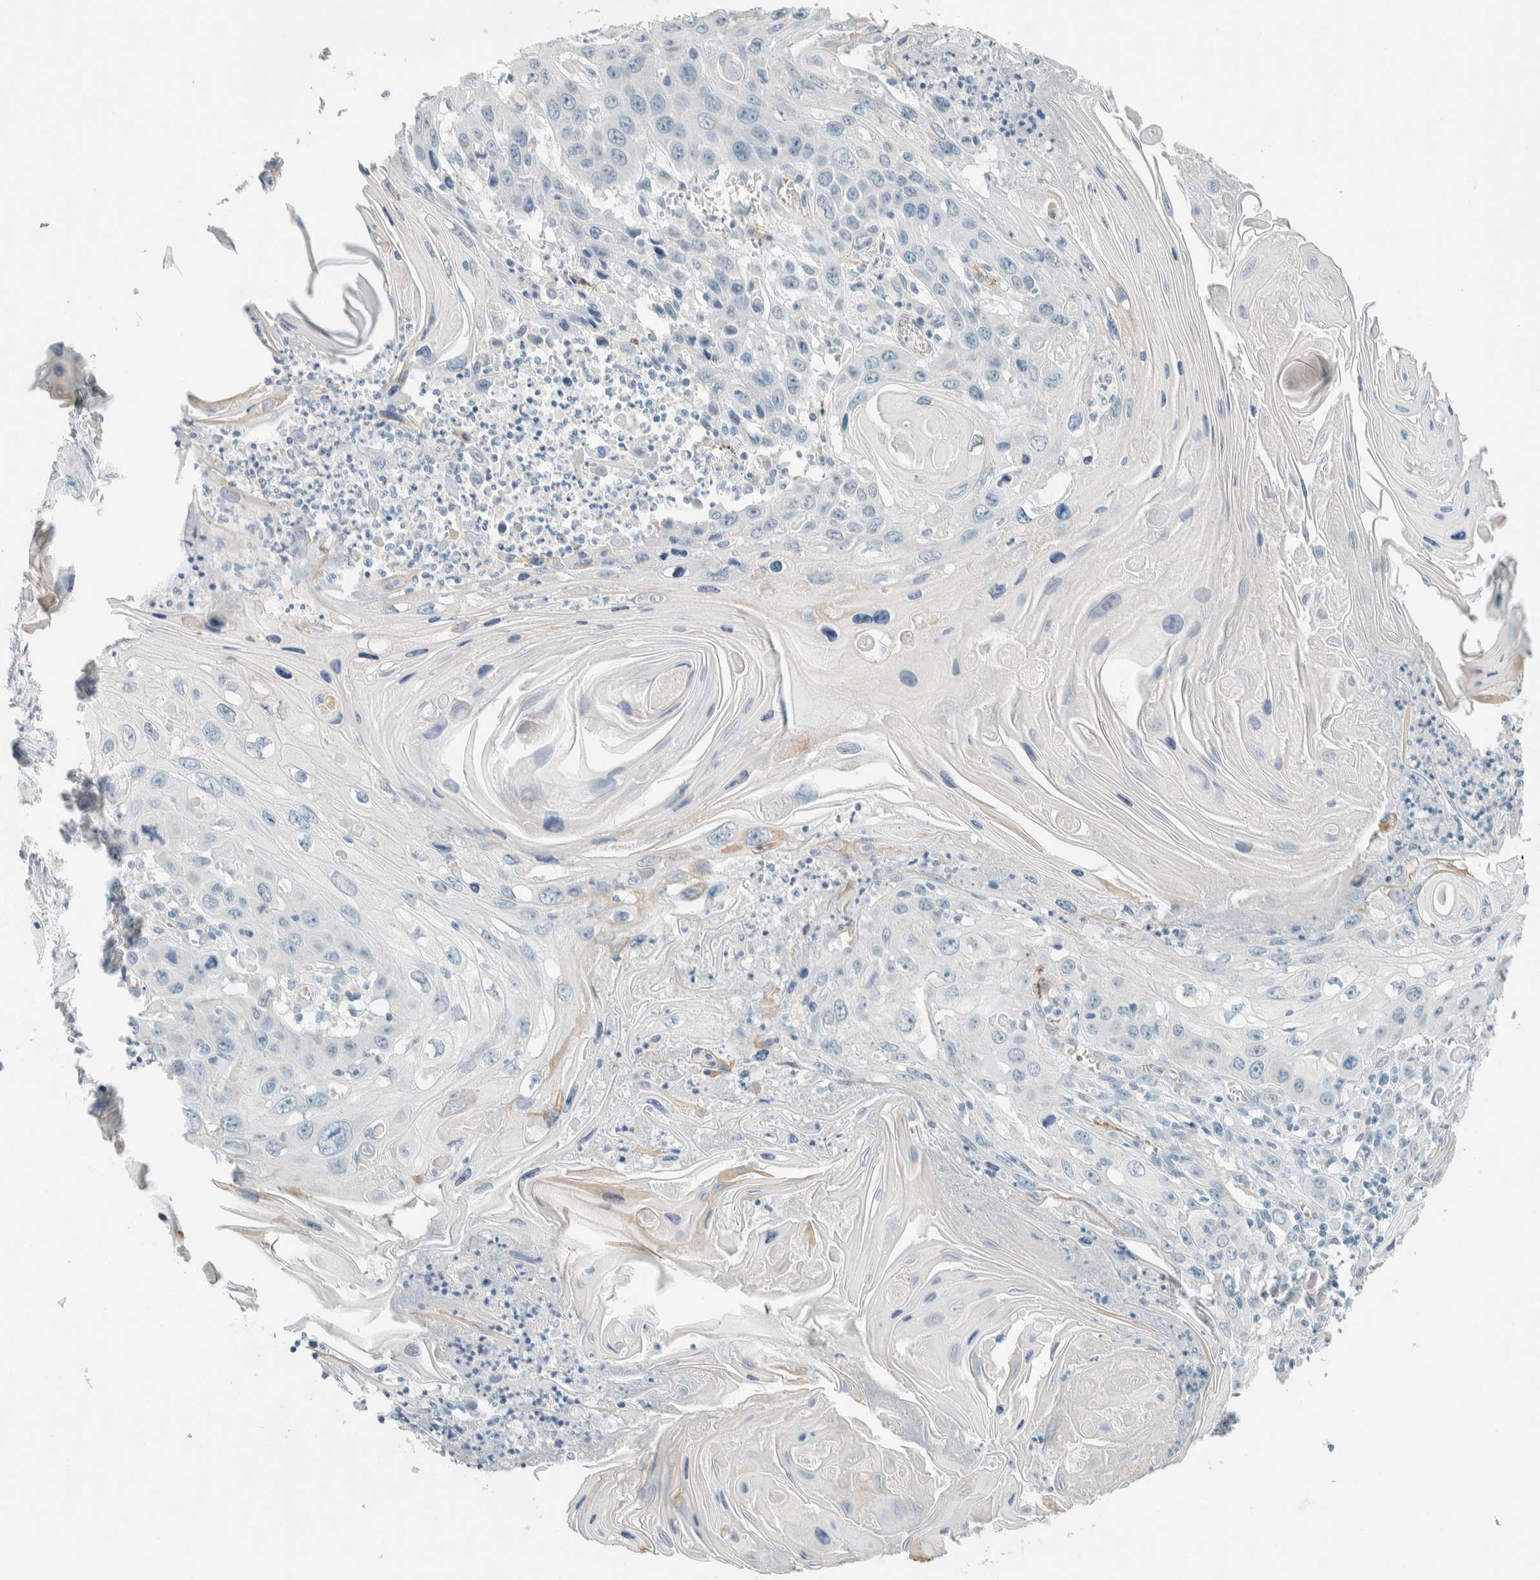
{"staining": {"intensity": "negative", "quantity": "none", "location": "none"}, "tissue": "skin cancer", "cell_type": "Tumor cells", "image_type": "cancer", "snomed": [{"axis": "morphology", "description": "Squamous cell carcinoma, NOS"}, {"axis": "topography", "description": "Skin"}], "caption": "Immunohistochemistry (IHC) image of squamous cell carcinoma (skin) stained for a protein (brown), which reveals no positivity in tumor cells. (DAB (3,3'-diaminobenzidine) IHC, high magnification).", "gene": "SLFN12", "patient": {"sex": "male", "age": 55}}